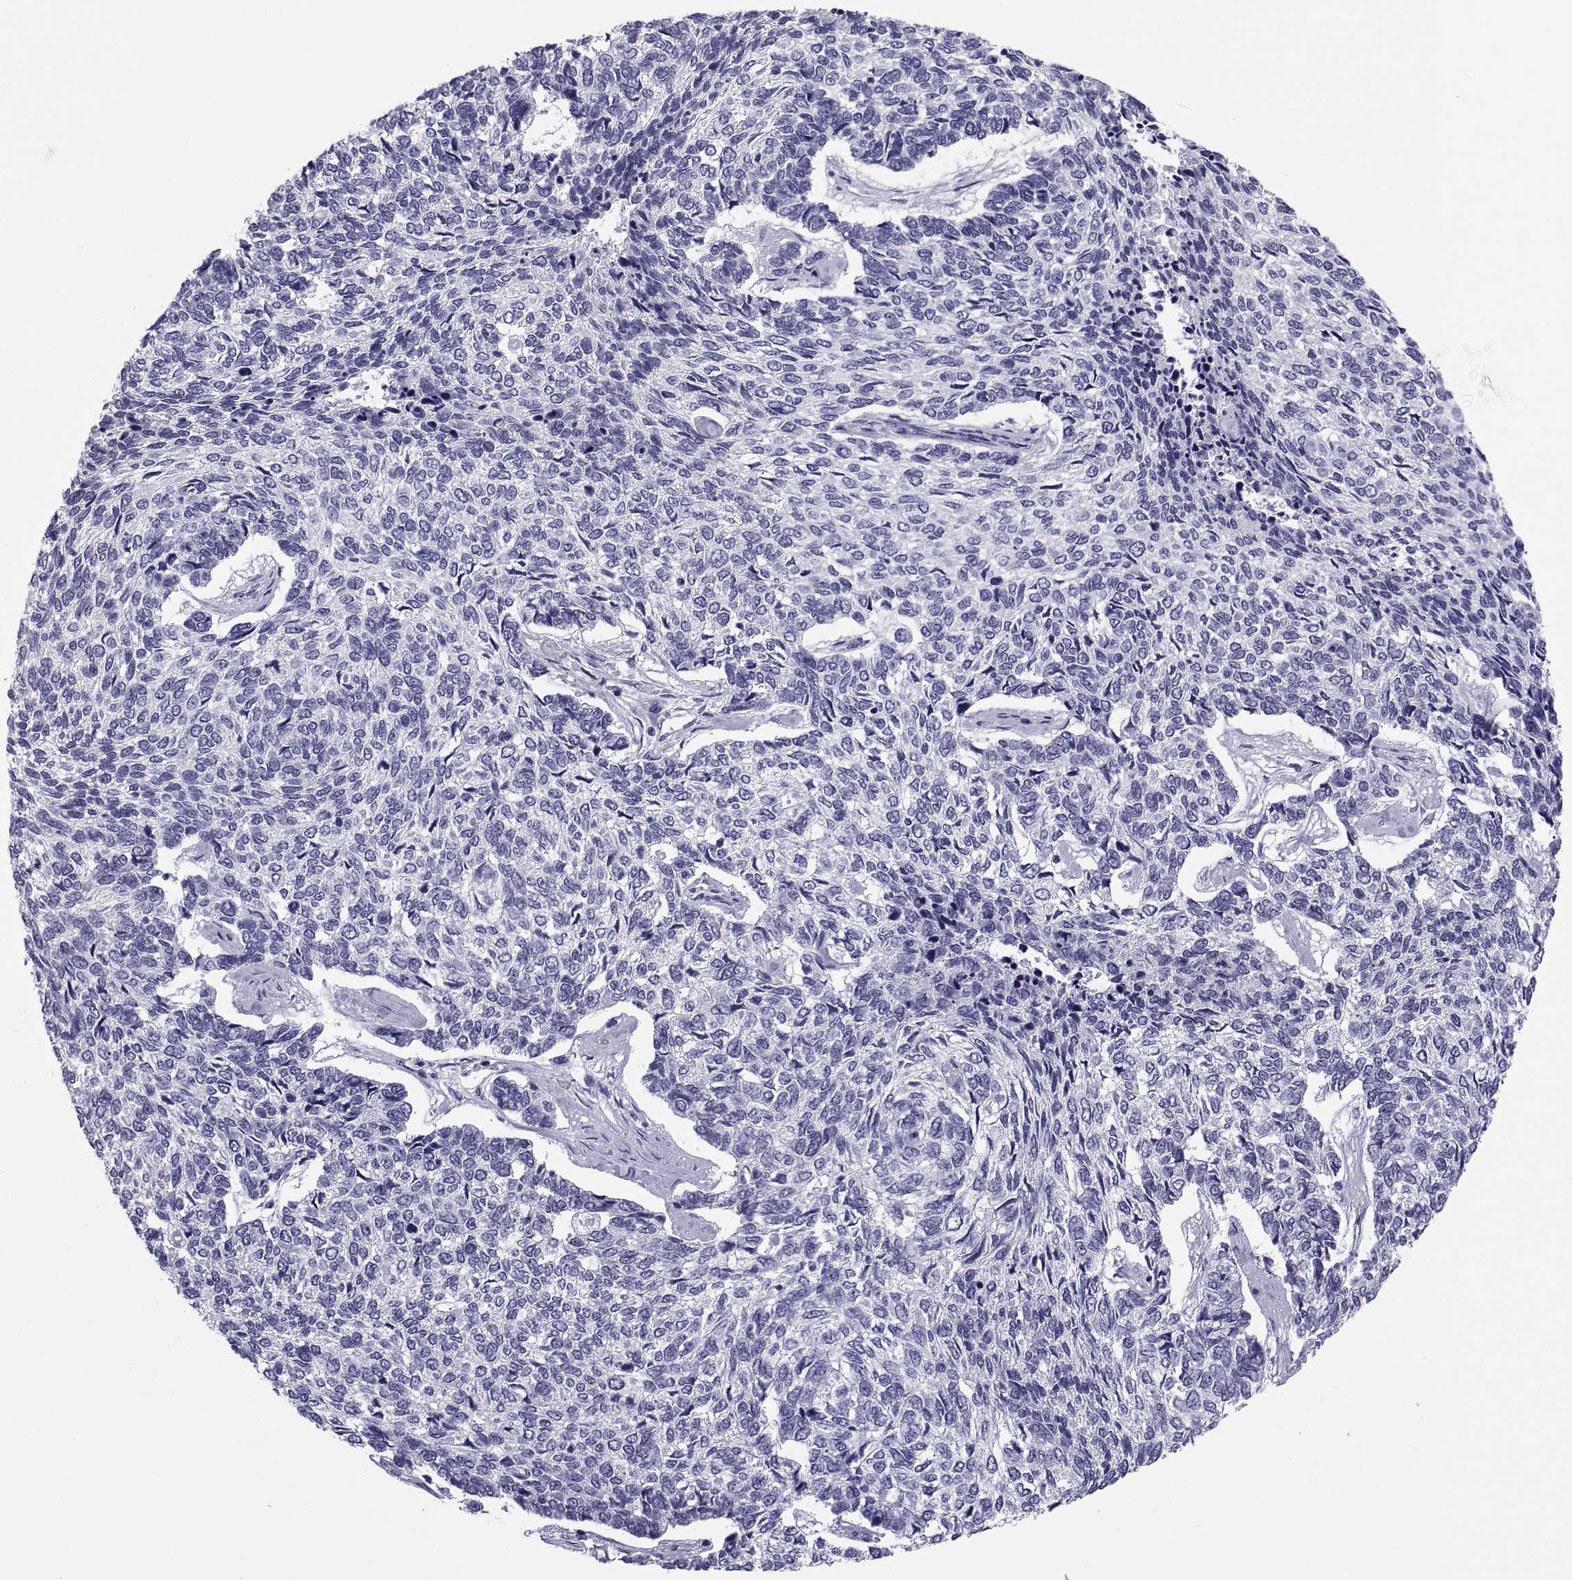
{"staining": {"intensity": "negative", "quantity": "none", "location": "none"}, "tissue": "skin cancer", "cell_type": "Tumor cells", "image_type": "cancer", "snomed": [{"axis": "morphology", "description": "Basal cell carcinoma"}, {"axis": "topography", "description": "Skin"}], "caption": "Immunohistochemical staining of basal cell carcinoma (skin) exhibits no significant staining in tumor cells.", "gene": "DEFB129", "patient": {"sex": "female", "age": 65}}